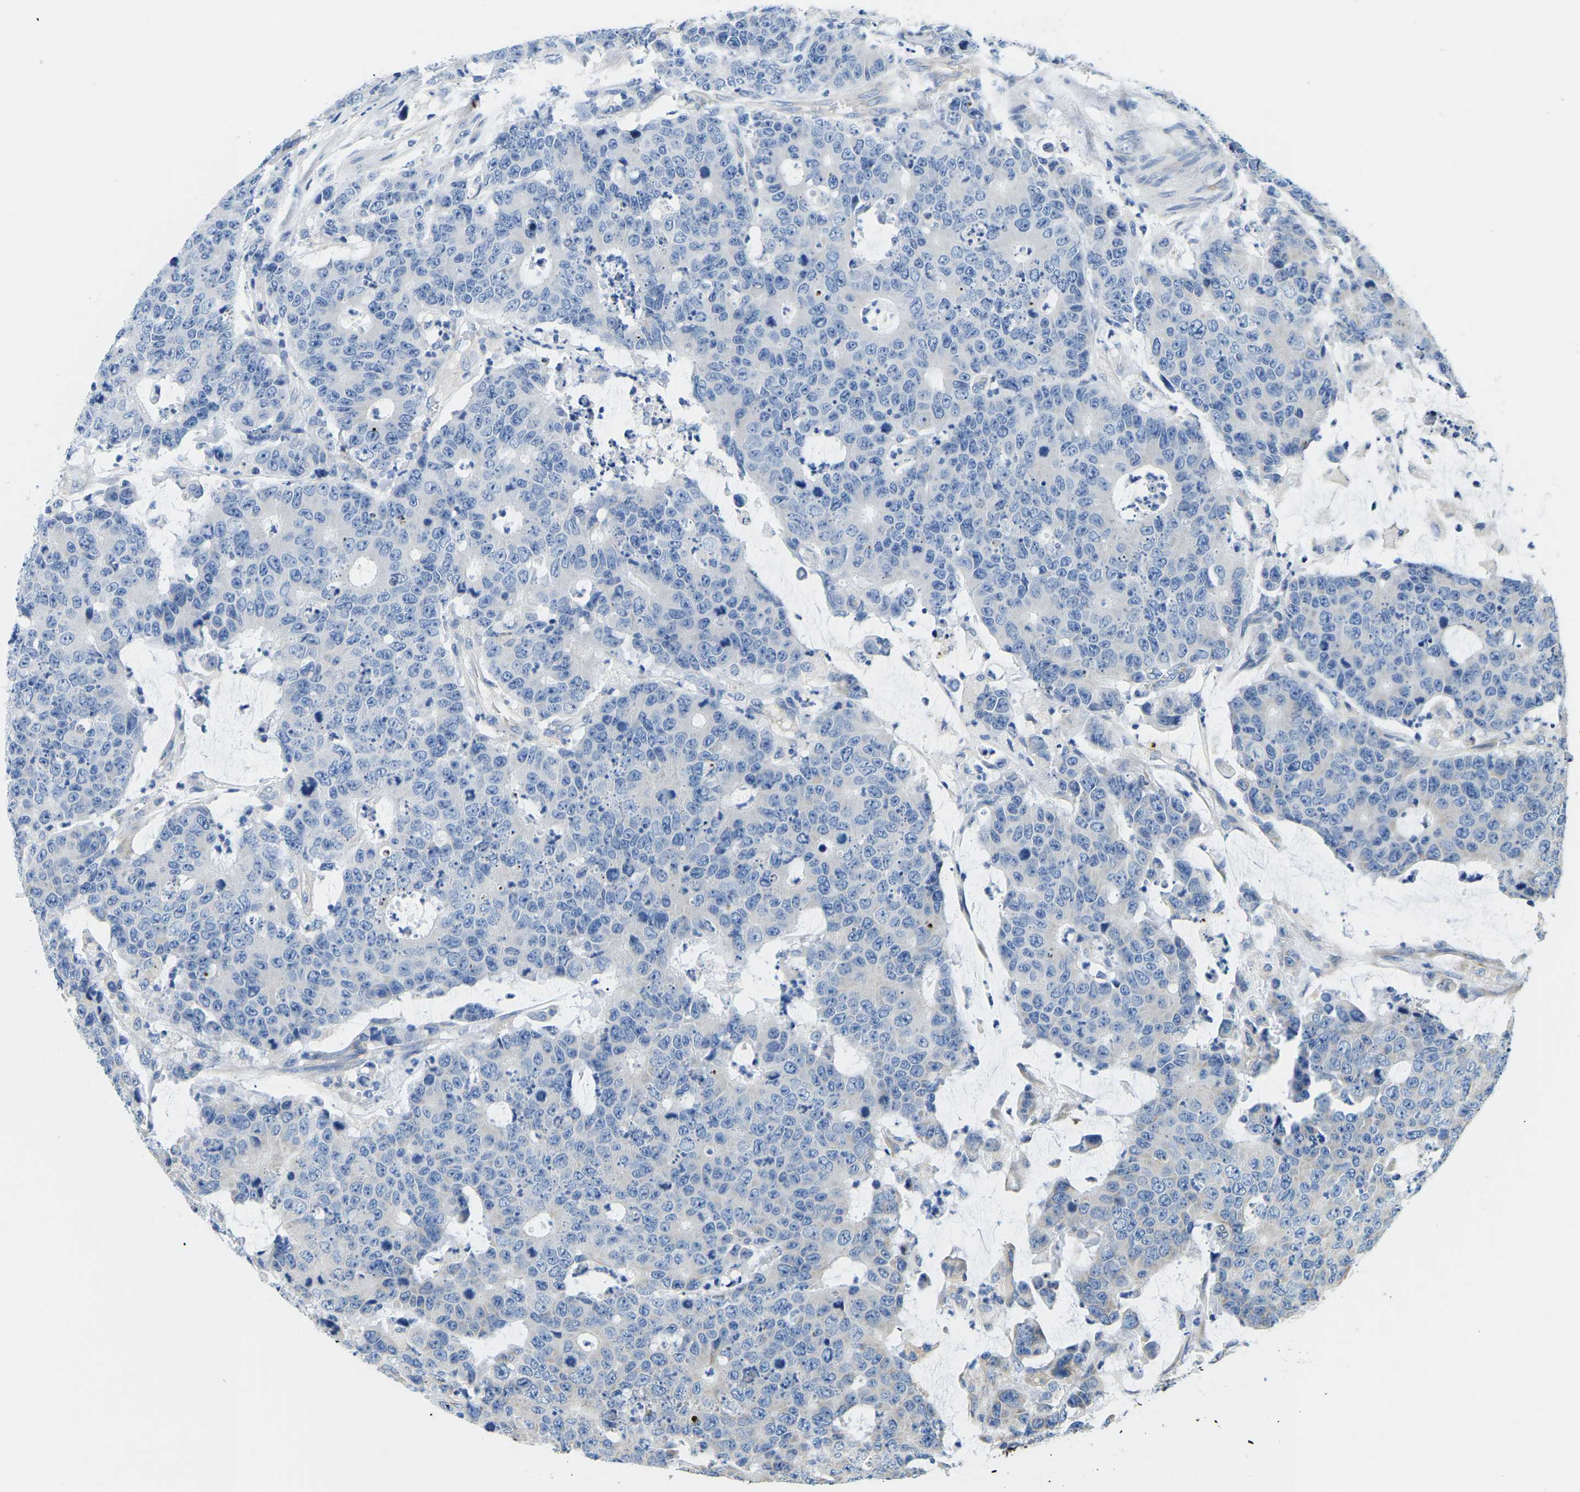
{"staining": {"intensity": "negative", "quantity": "none", "location": "none"}, "tissue": "colorectal cancer", "cell_type": "Tumor cells", "image_type": "cancer", "snomed": [{"axis": "morphology", "description": "Adenocarcinoma, NOS"}, {"axis": "topography", "description": "Colon"}], "caption": "Adenocarcinoma (colorectal) stained for a protein using IHC exhibits no staining tumor cells.", "gene": "TMEFF2", "patient": {"sex": "female", "age": 86}}